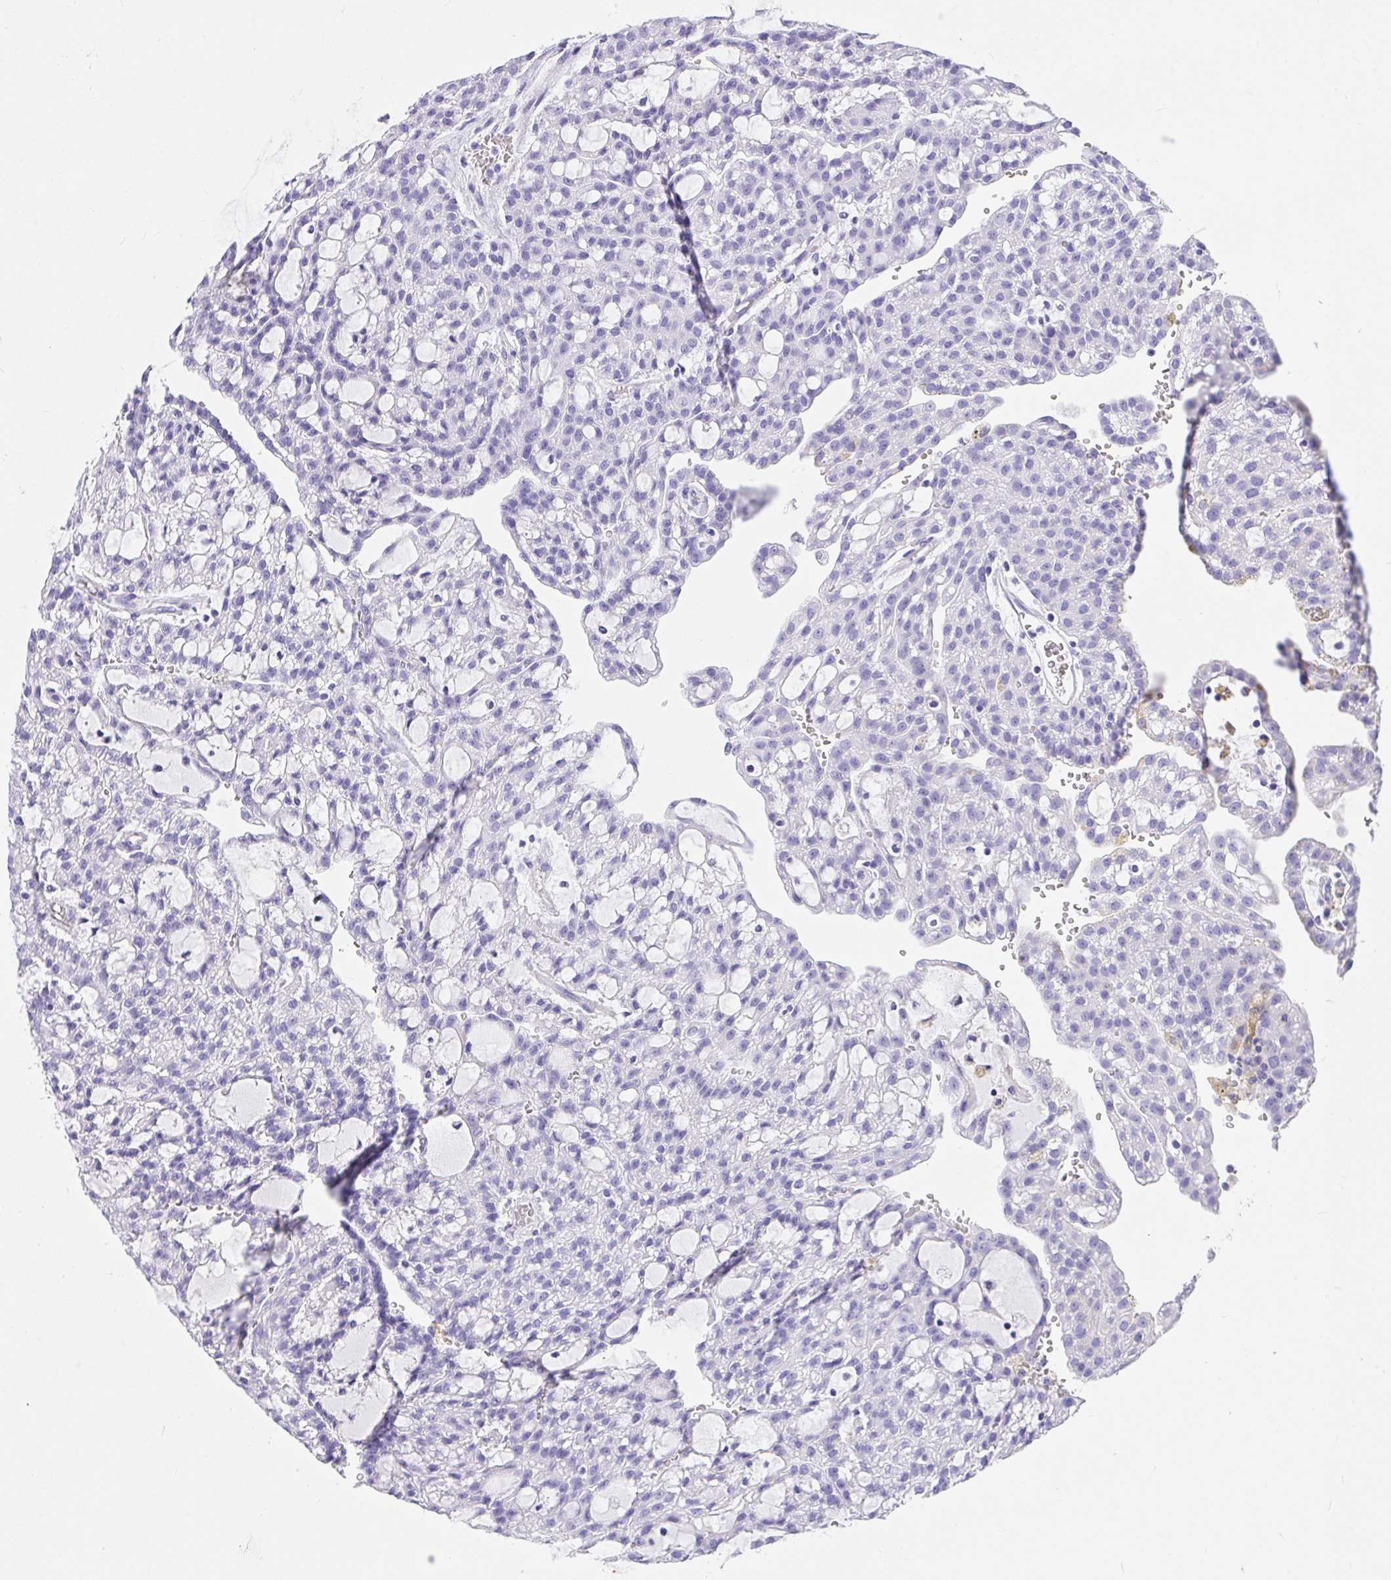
{"staining": {"intensity": "negative", "quantity": "none", "location": "none"}, "tissue": "renal cancer", "cell_type": "Tumor cells", "image_type": "cancer", "snomed": [{"axis": "morphology", "description": "Adenocarcinoma, NOS"}, {"axis": "topography", "description": "Kidney"}], "caption": "IHC image of adenocarcinoma (renal) stained for a protein (brown), which displays no staining in tumor cells. The staining was performed using DAB (3,3'-diaminobenzidine) to visualize the protein expression in brown, while the nuclei were stained in blue with hematoxylin (Magnification: 20x).", "gene": "AVIL", "patient": {"sex": "male", "age": 63}}